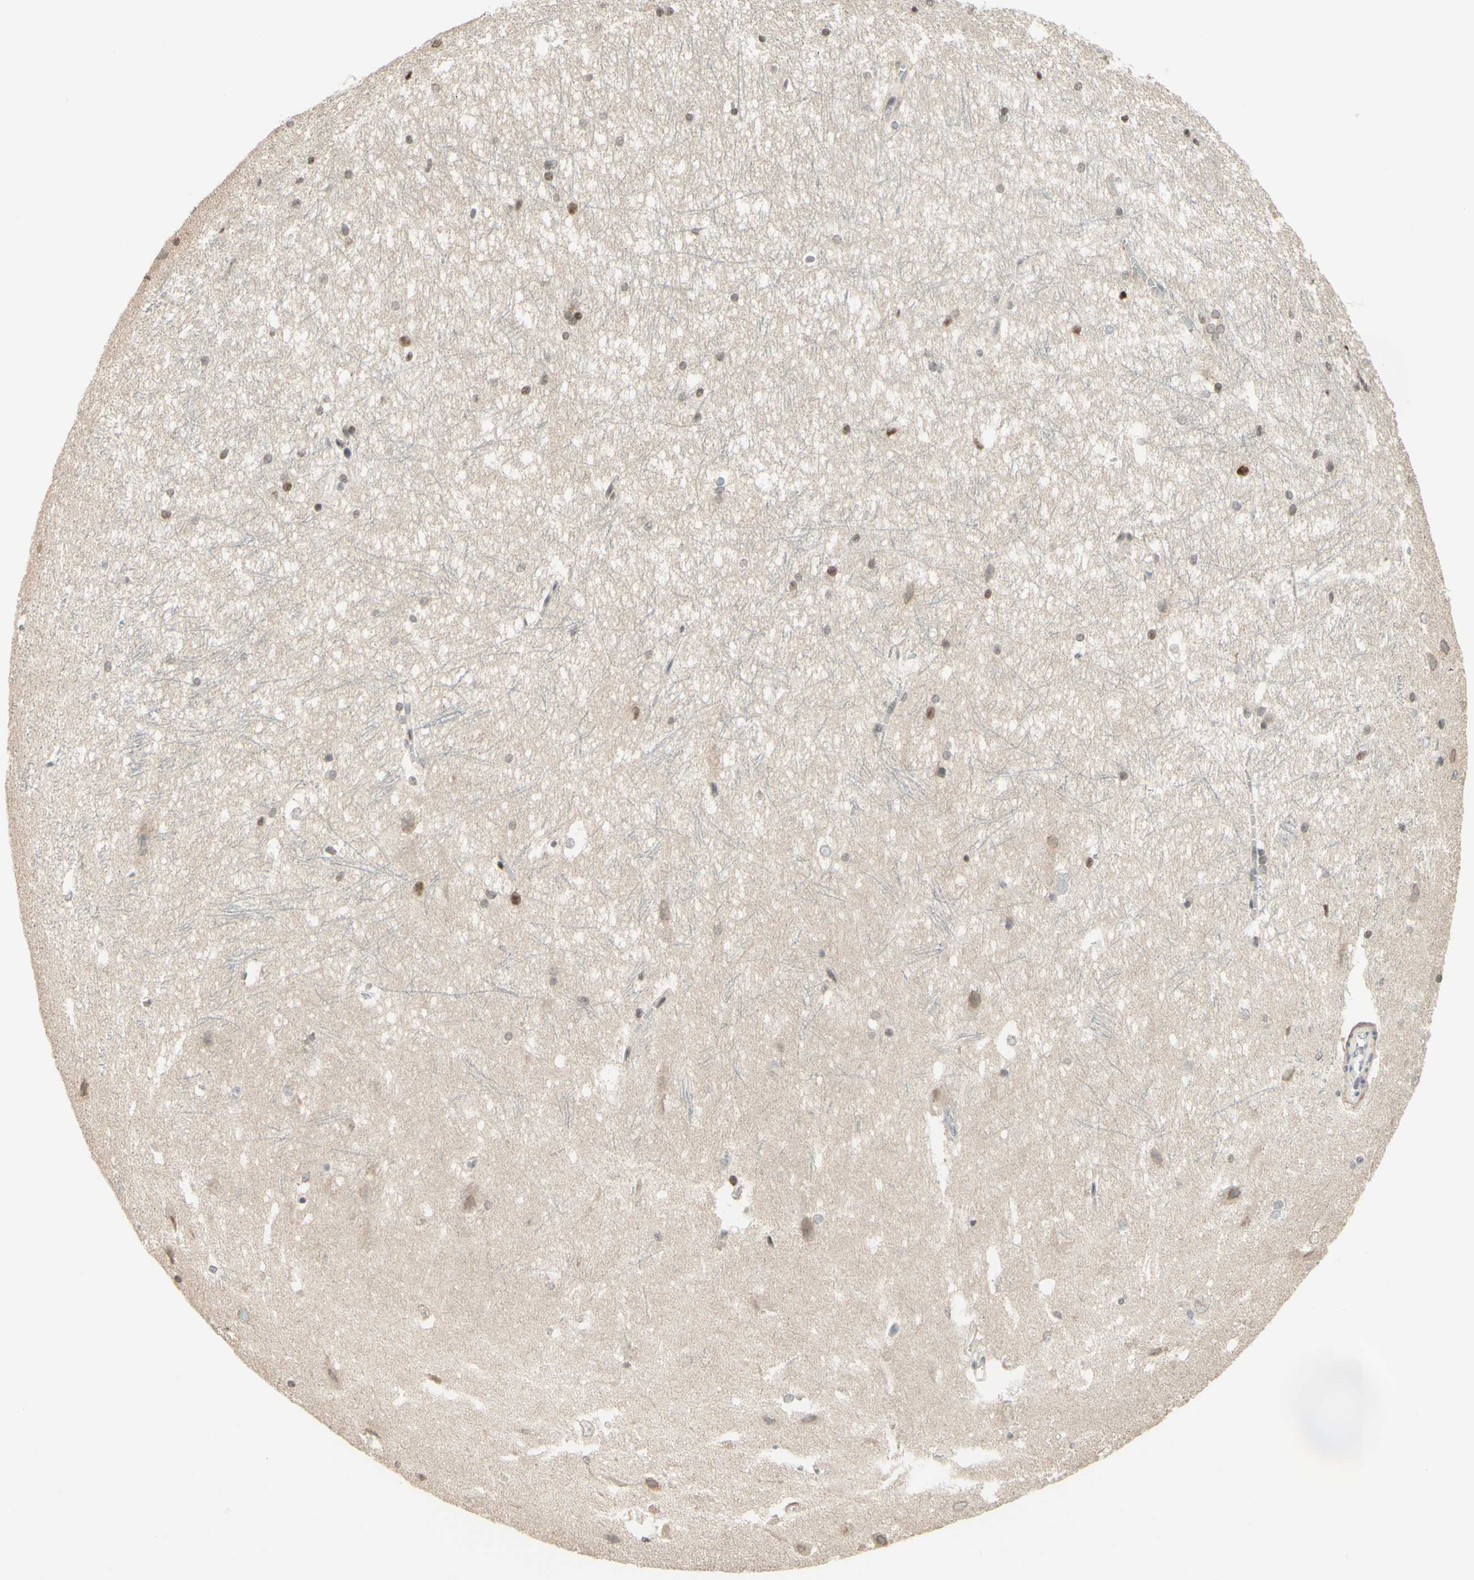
{"staining": {"intensity": "moderate", "quantity": "<25%", "location": "nuclear"}, "tissue": "hippocampus", "cell_type": "Glial cells", "image_type": "normal", "snomed": [{"axis": "morphology", "description": "Normal tissue, NOS"}, {"axis": "topography", "description": "Hippocampus"}], "caption": "An IHC histopathology image of benign tissue is shown. Protein staining in brown shows moderate nuclear positivity in hippocampus within glial cells. The staining was performed using DAB to visualize the protein expression in brown, while the nuclei were stained in blue with hematoxylin (Magnification: 20x).", "gene": "CDKL5", "patient": {"sex": "female", "age": 19}}